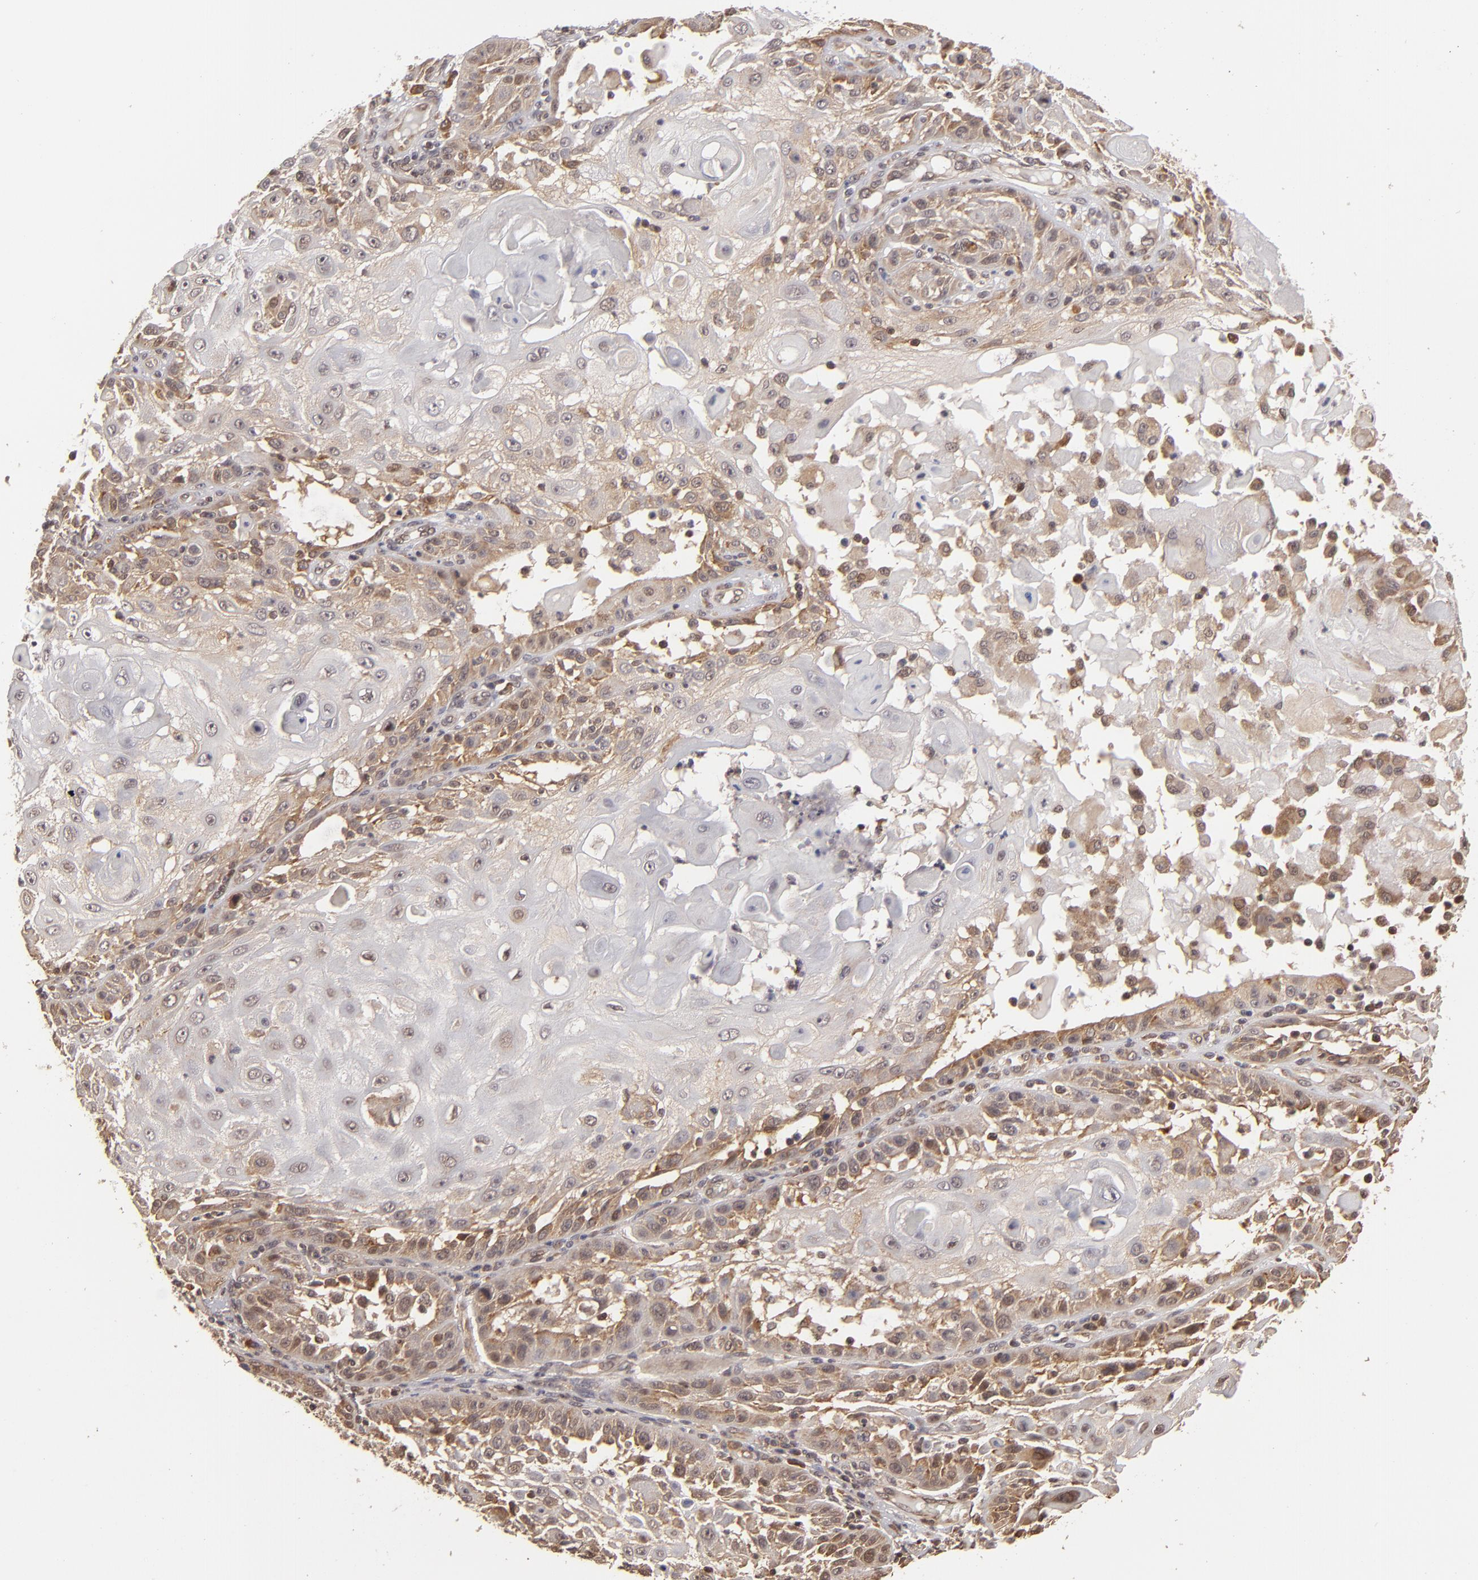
{"staining": {"intensity": "moderate", "quantity": "25%-75%", "location": "cytoplasmic/membranous"}, "tissue": "skin cancer", "cell_type": "Tumor cells", "image_type": "cancer", "snomed": [{"axis": "morphology", "description": "Squamous cell carcinoma, NOS"}, {"axis": "topography", "description": "Skin"}], "caption": "This image reveals immunohistochemistry (IHC) staining of human skin cancer, with medium moderate cytoplasmic/membranous staining in approximately 25%-75% of tumor cells.", "gene": "MAPK3", "patient": {"sex": "female", "age": 89}}